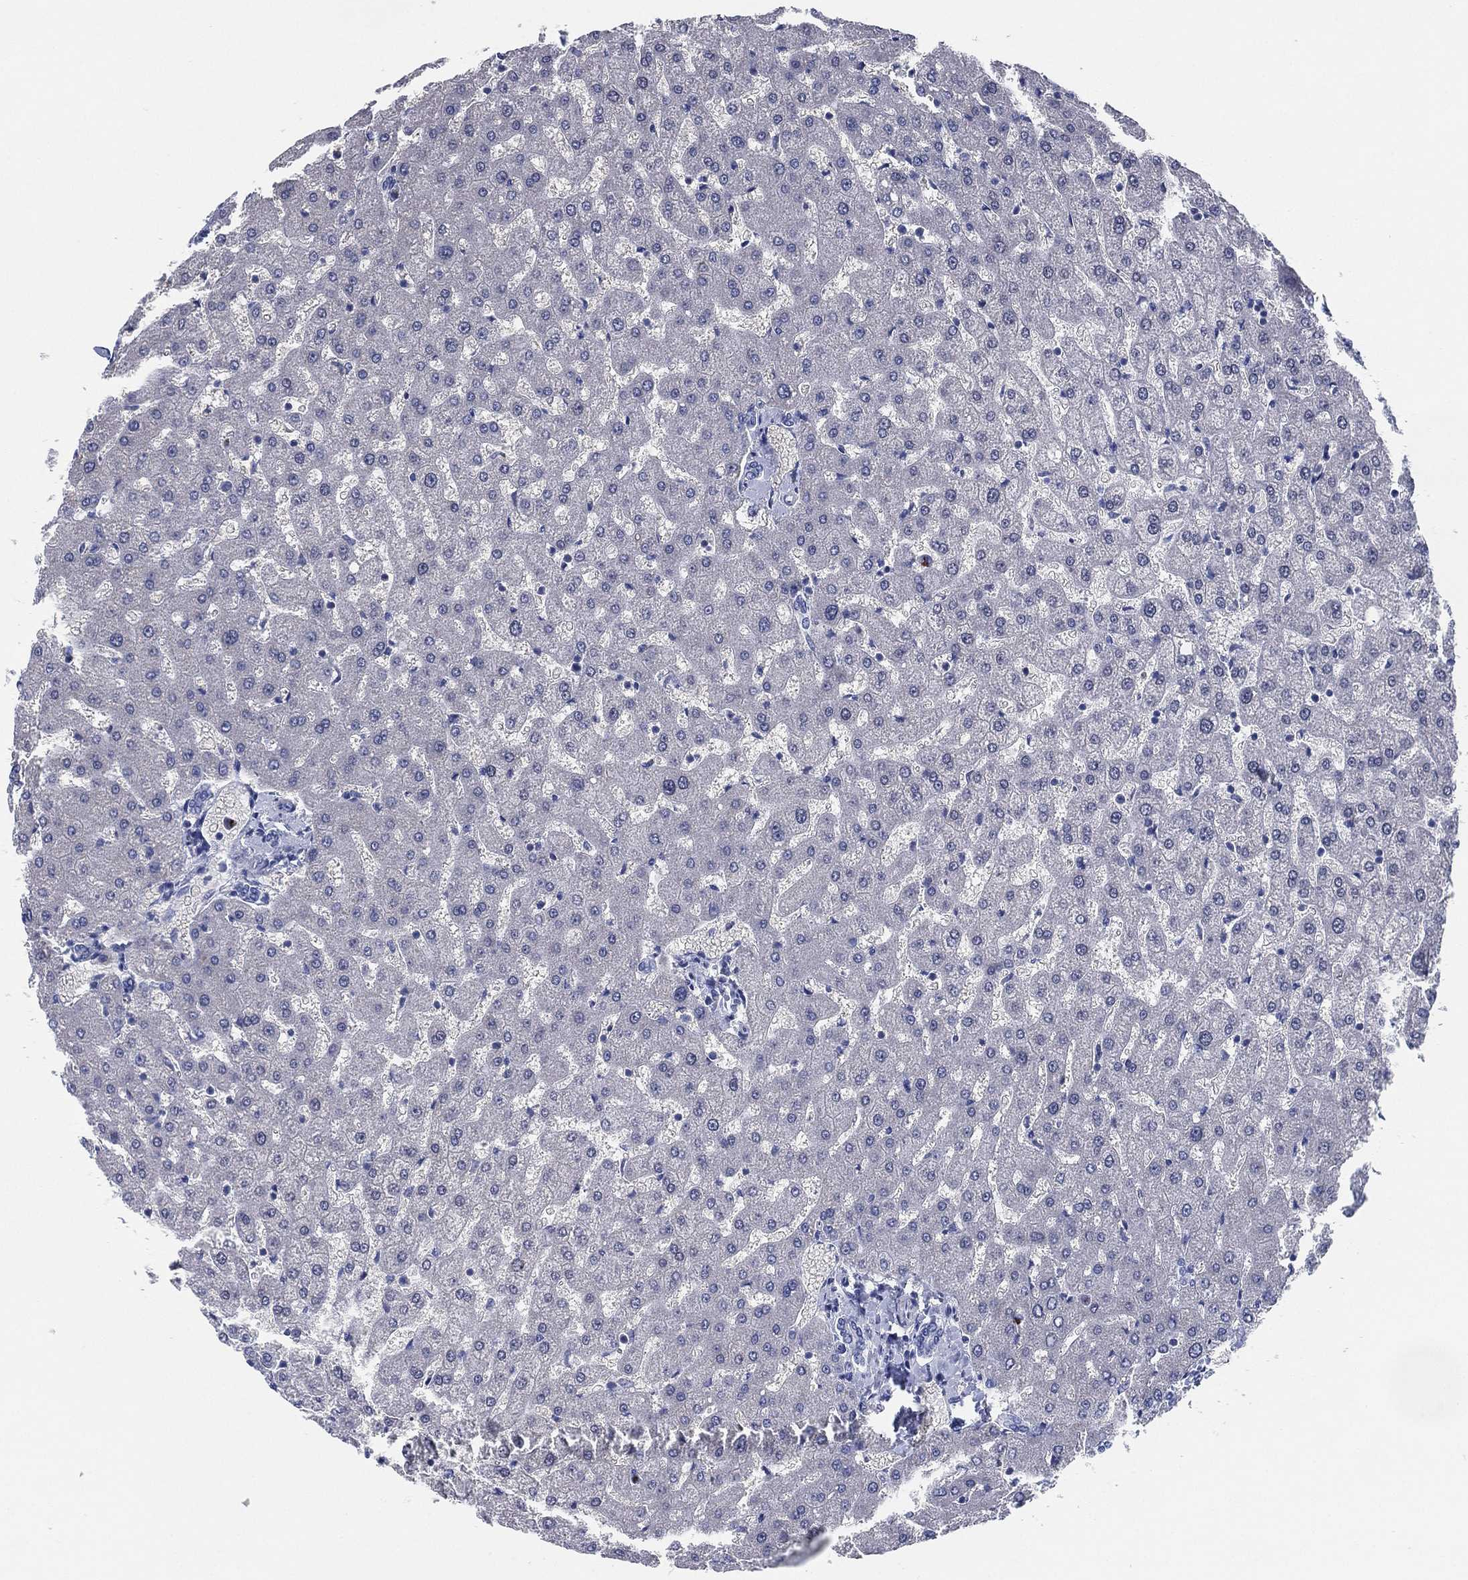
{"staining": {"intensity": "negative", "quantity": "none", "location": "none"}, "tissue": "liver", "cell_type": "Cholangiocytes", "image_type": "normal", "snomed": [{"axis": "morphology", "description": "Normal tissue, NOS"}, {"axis": "topography", "description": "Liver"}], "caption": "Cholangiocytes show no significant expression in benign liver.", "gene": "ADAD2", "patient": {"sex": "female", "age": 50}}